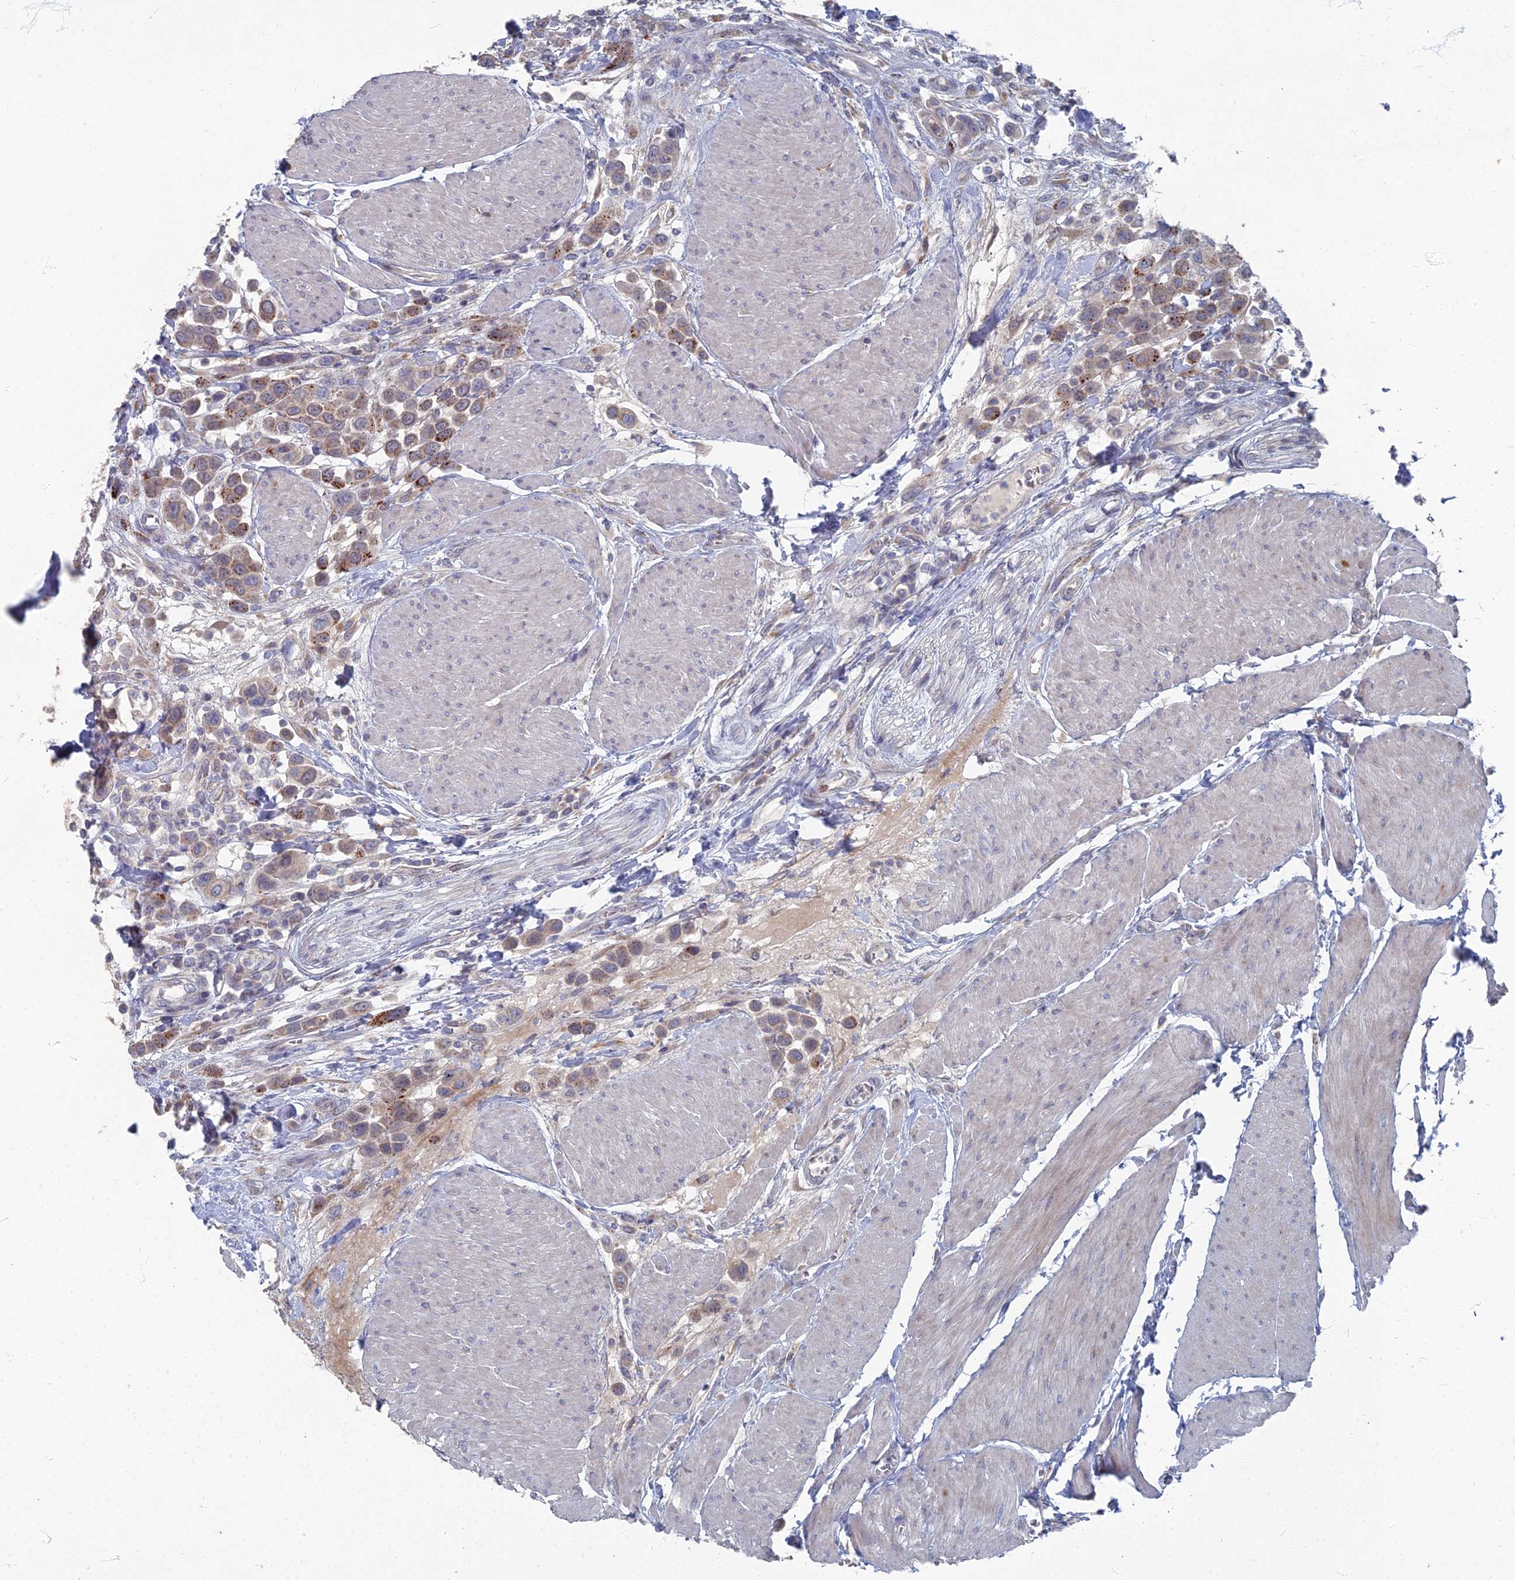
{"staining": {"intensity": "moderate", "quantity": "25%-75%", "location": "cytoplasmic/membranous"}, "tissue": "urothelial cancer", "cell_type": "Tumor cells", "image_type": "cancer", "snomed": [{"axis": "morphology", "description": "Urothelial carcinoma, High grade"}, {"axis": "topography", "description": "Urinary bladder"}], "caption": "A high-resolution histopathology image shows immunohistochemistry (IHC) staining of high-grade urothelial carcinoma, which demonstrates moderate cytoplasmic/membranous positivity in about 25%-75% of tumor cells.", "gene": "TMEM128", "patient": {"sex": "male", "age": 50}}